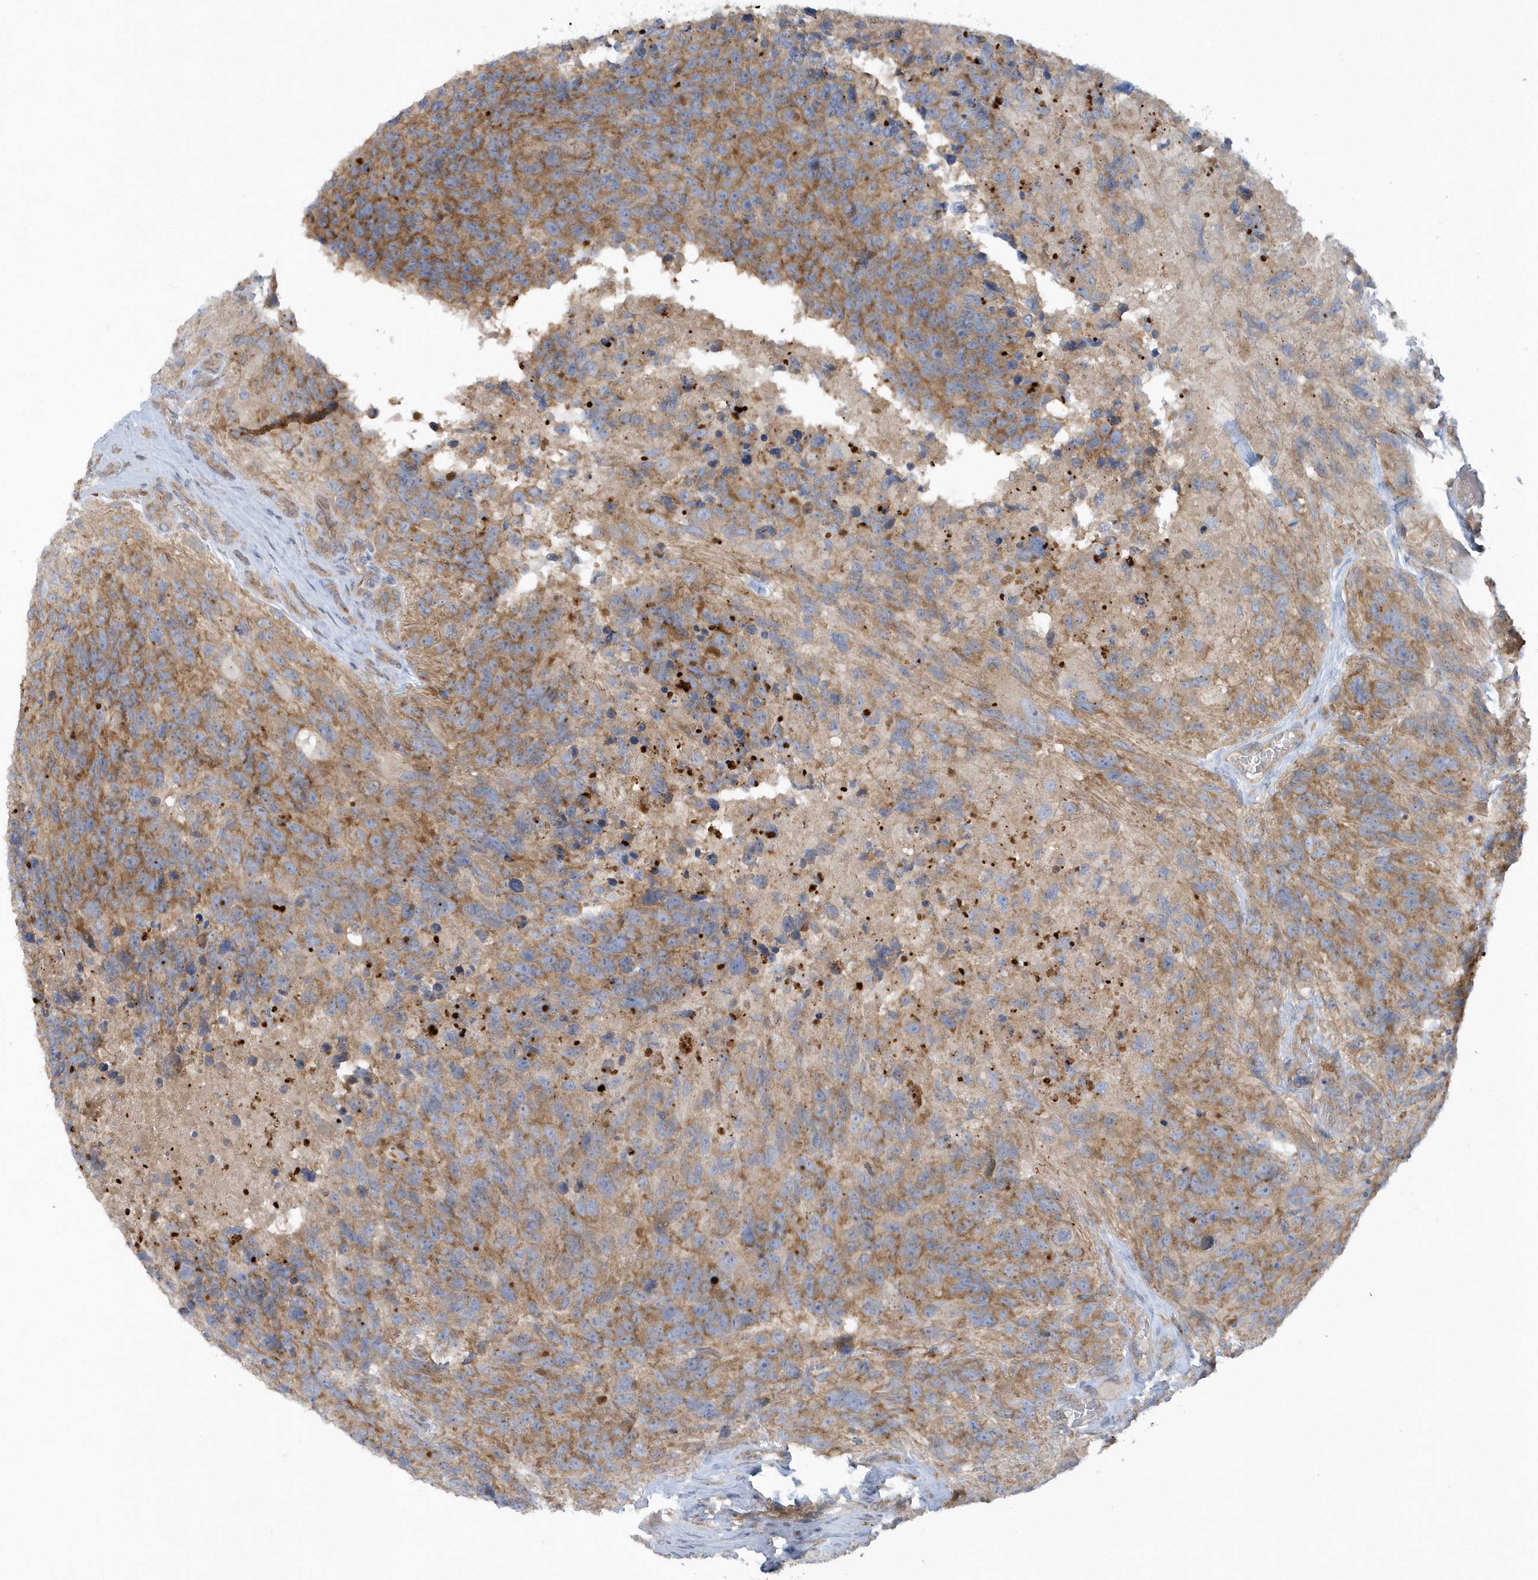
{"staining": {"intensity": "weak", "quantity": "25%-75%", "location": "cytoplasmic/membranous"}, "tissue": "glioma", "cell_type": "Tumor cells", "image_type": "cancer", "snomed": [{"axis": "morphology", "description": "Glioma, malignant, High grade"}, {"axis": "topography", "description": "Brain"}], "caption": "Immunohistochemical staining of human malignant high-grade glioma displays low levels of weak cytoplasmic/membranous staining in approximately 25%-75% of tumor cells.", "gene": "CNOT10", "patient": {"sex": "male", "age": 69}}